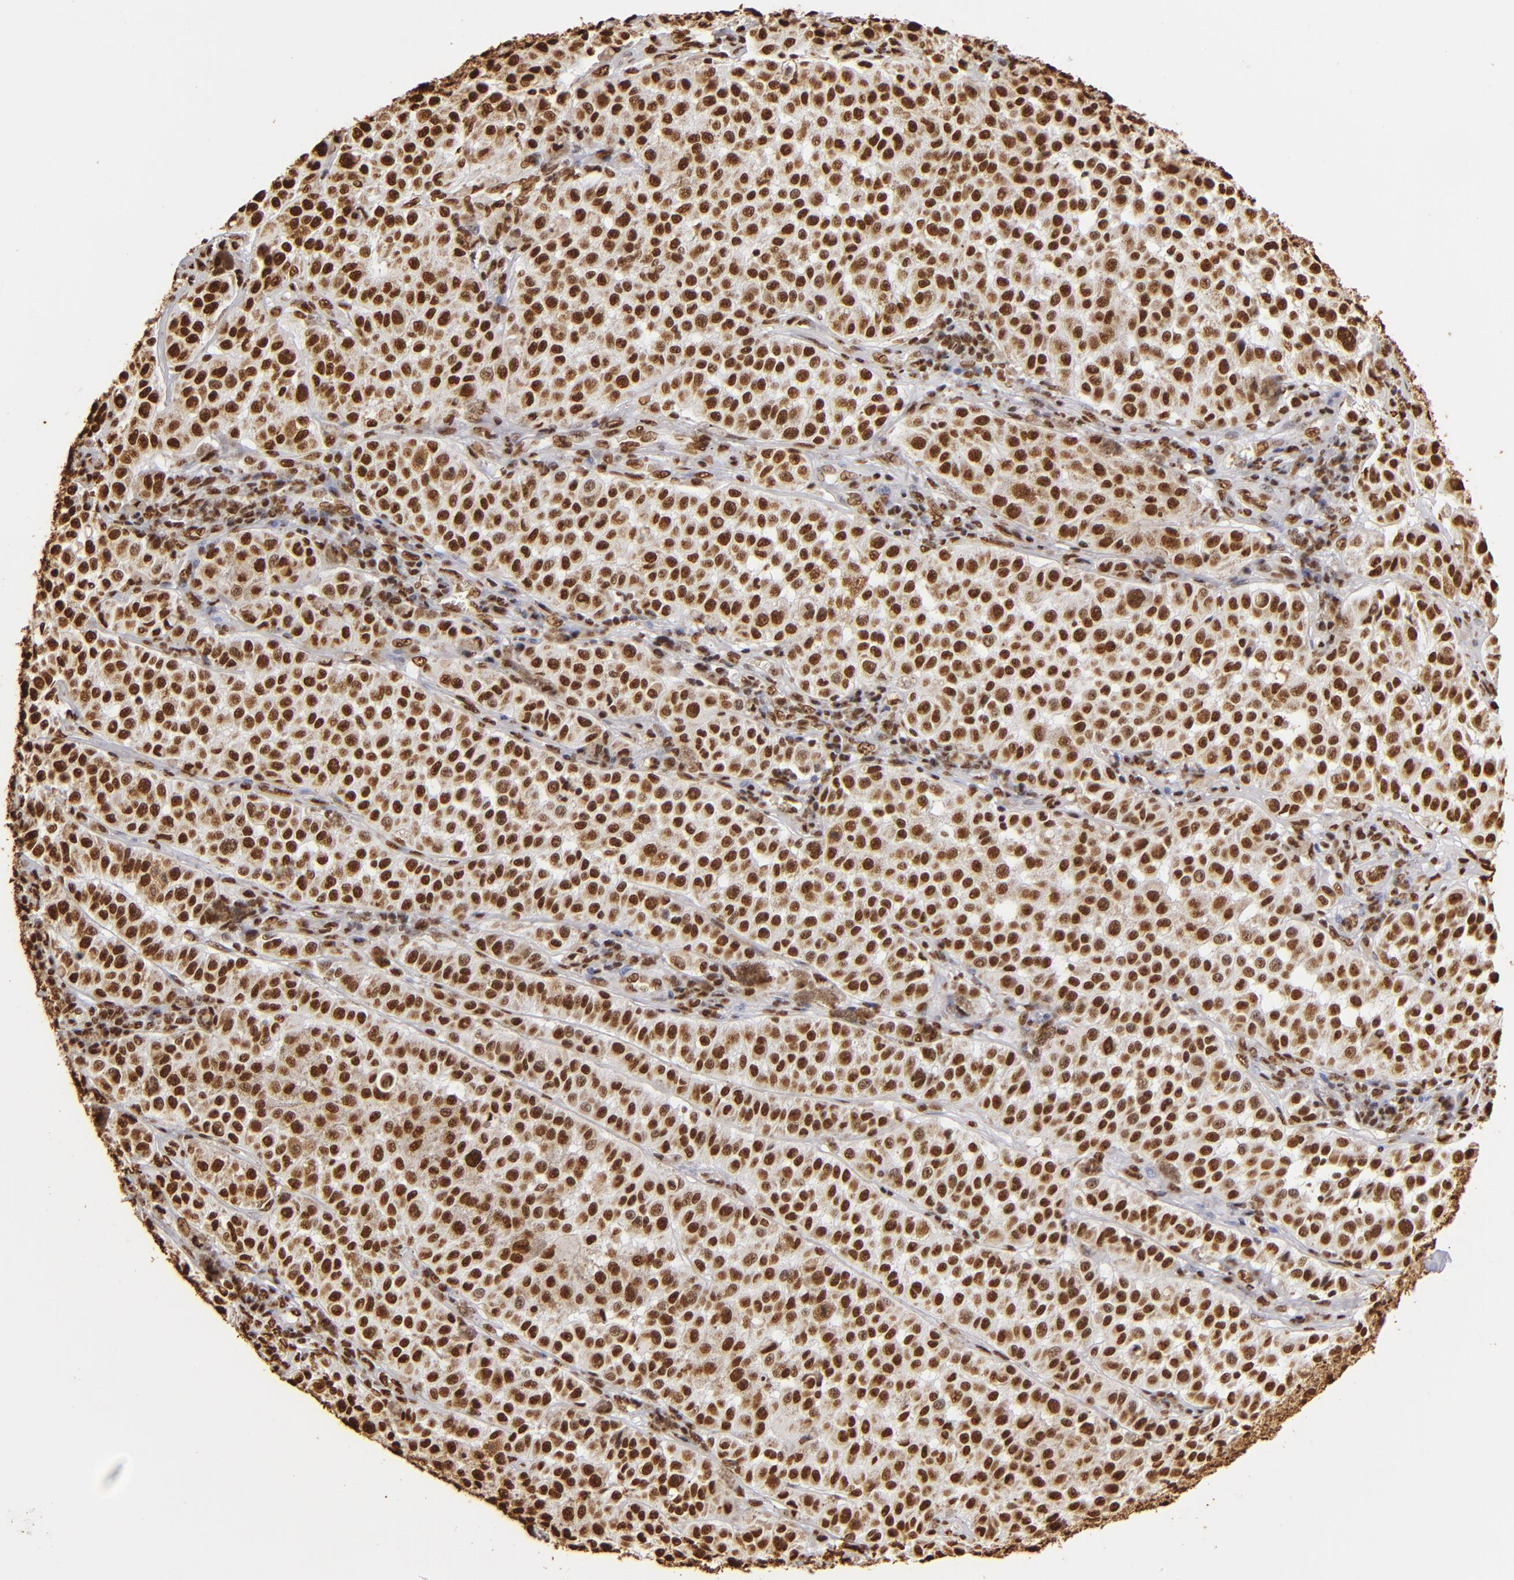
{"staining": {"intensity": "strong", "quantity": ">75%", "location": "nuclear"}, "tissue": "melanoma", "cell_type": "Tumor cells", "image_type": "cancer", "snomed": [{"axis": "morphology", "description": "Malignant melanoma, NOS"}, {"axis": "topography", "description": "Skin"}], "caption": "Protein staining of melanoma tissue demonstrates strong nuclear staining in about >75% of tumor cells. (brown staining indicates protein expression, while blue staining denotes nuclei).", "gene": "ILF3", "patient": {"sex": "female", "age": 64}}